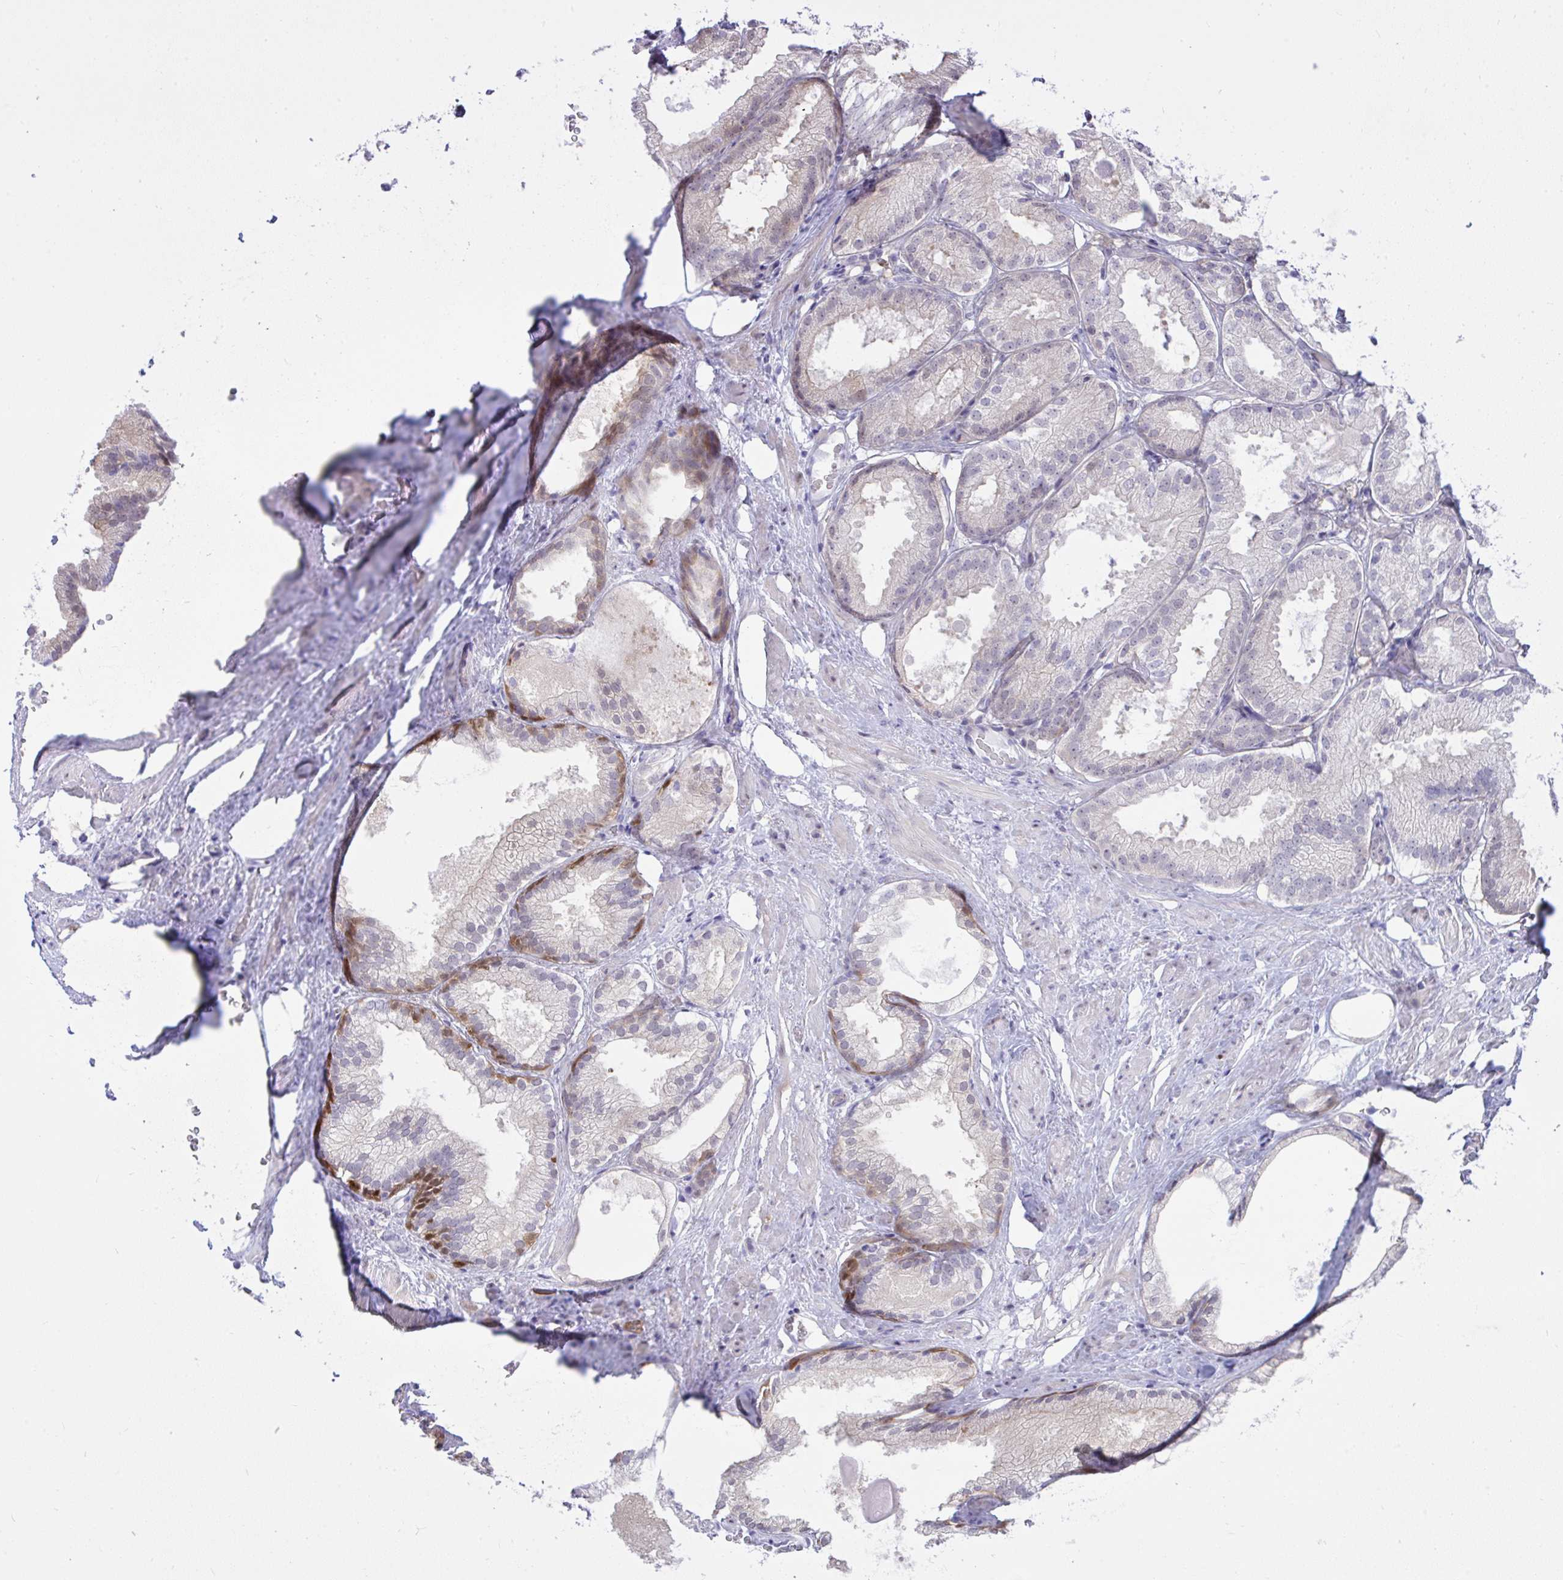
{"staining": {"intensity": "negative", "quantity": "none", "location": "none"}, "tissue": "prostate cancer", "cell_type": "Tumor cells", "image_type": "cancer", "snomed": [{"axis": "morphology", "description": "Adenocarcinoma, High grade"}, {"axis": "topography", "description": "Prostate"}], "caption": "A photomicrograph of adenocarcinoma (high-grade) (prostate) stained for a protein displays no brown staining in tumor cells.", "gene": "ZNF485", "patient": {"sex": "male", "age": 68}}